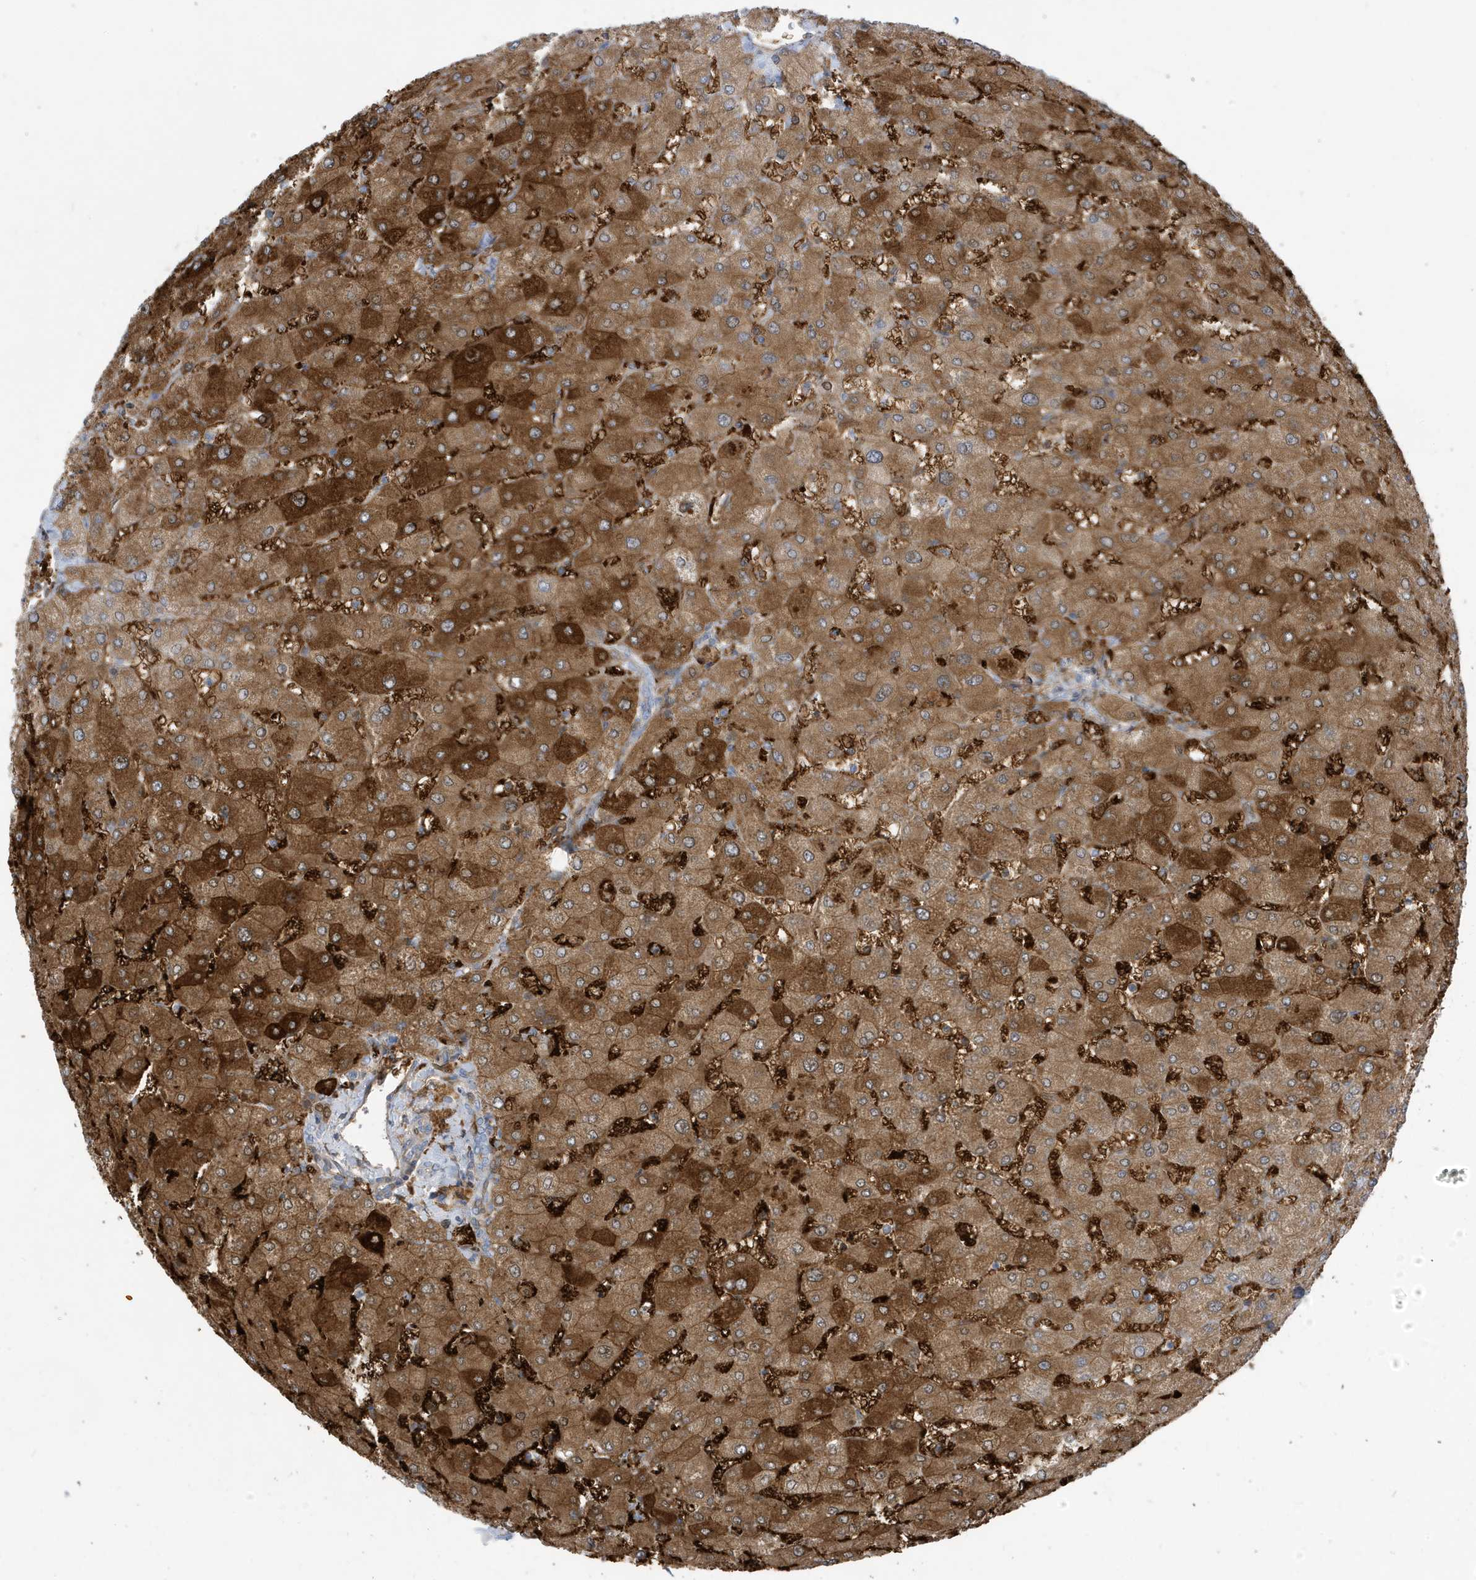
{"staining": {"intensity": "negative", "quantity": "none", "location": "none"}, "tissue": "liver", "cell_type": "Cholangiocytes", "image_type": "normal", "snomed": [{"axis": "morphology", "description": "Normal tissue, NOS"}, {"axis": "topography", "description": "Liver"}], "caption": "High power microscopy photomicrograph of an immunohistochemistry photomicrograph of normal liver, revealing no significant positivity in cholangiocytes.", "gene": "ATP13A5", "patient": {"sex": "male", "age": 55}}